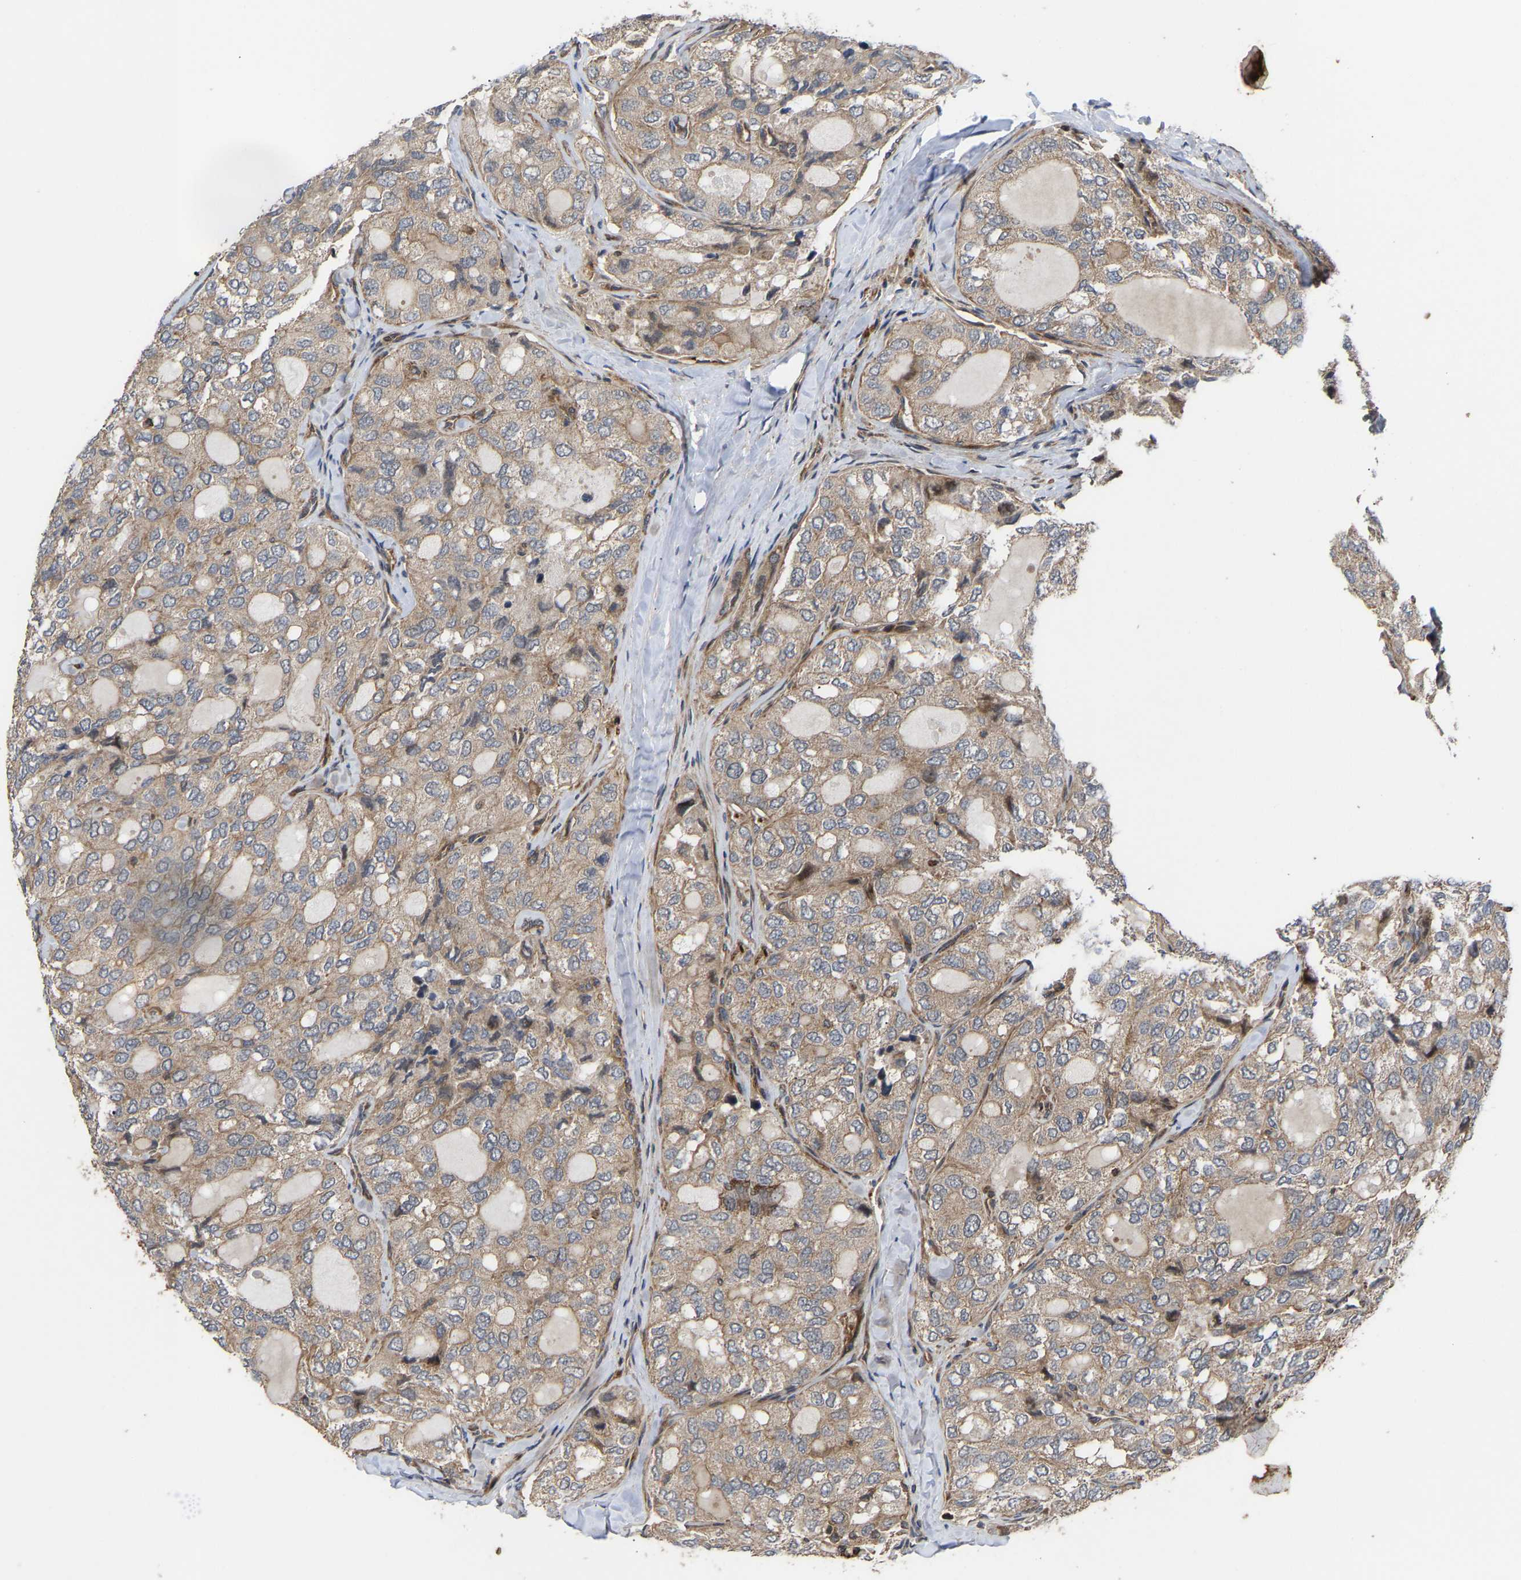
{"staining": {"intensity": "moderate", "quantity": ">75%", "location": "cytoplasmic/membranous"}, "tissue": "thyroid cancer", "cell_type": "Tumor cells", "image_type": "cancer", "snomed": [{"axis": "morphology", "description": "Follicular adenoma carcinoma, NOS"}, {"axis": "topography", "description": "Thyroid gland"}], "caption": "This micrograph demonstrates IHC staining of thyroid cancer (follicular adenoma carcinoma), with medium moderate cytoplasmic/membranous expression in approximately >75% of tumor cells.", "gene": "STAU1", "patient": {"sex": "male", "age": 75}}